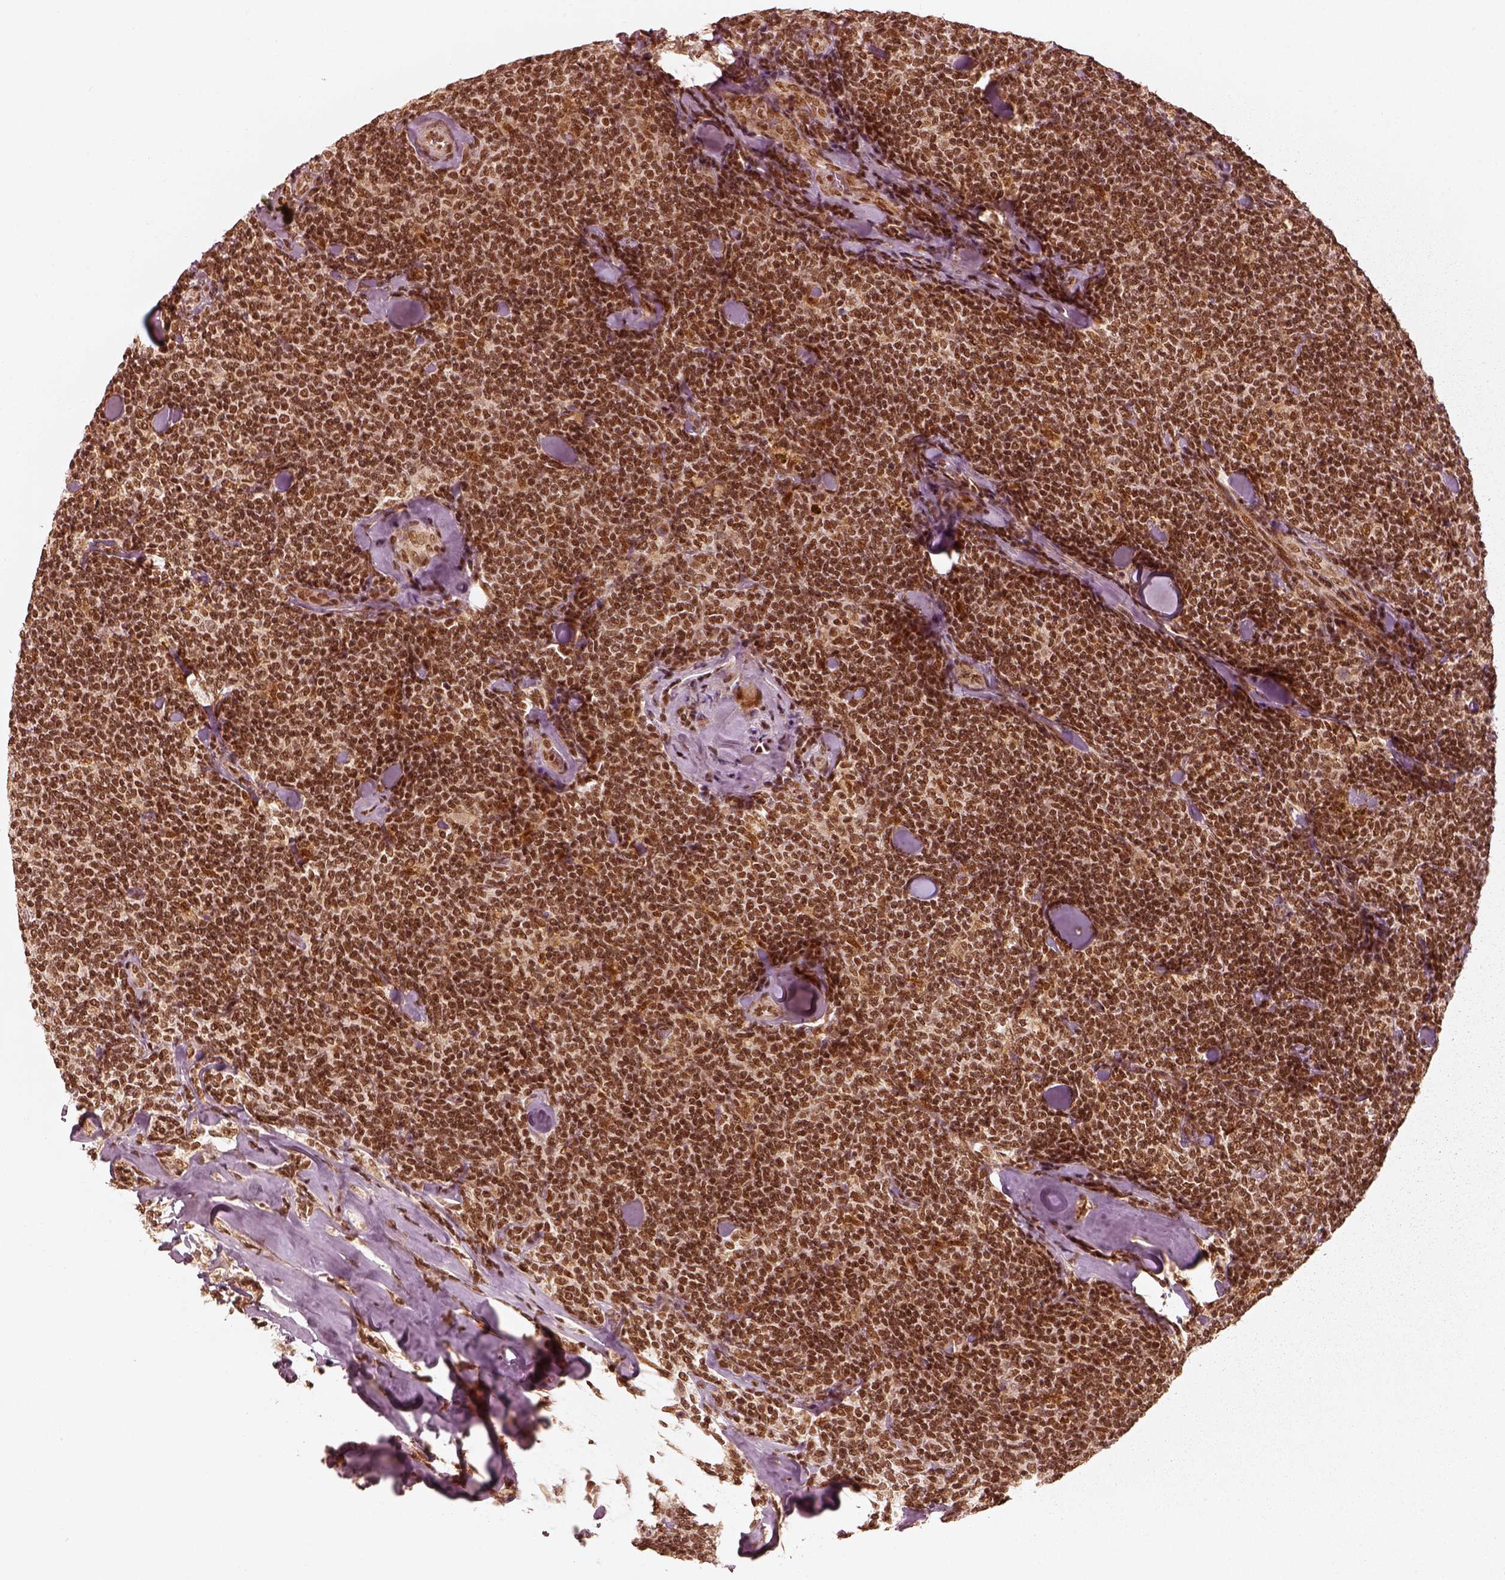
{"staining": {"intensity": "strong", "quantity": ">75%", "location": "nuclear"}, "tissue": "lymphoma", "cell_type": "Tumor cells", "image_type": "cancer", "snomed": [{"axis": "morphology", "description": "Malignant lymphoma, non-Hodgkin's type, Low grade"}, {"axis": "topography", "description": "Lymph node"}], "caption": "Tumor cells demonstrate strong nuclear positivity in about >75% of cells in malignant lymphoma, non-Hodgkin's type (low-grade).", "gene": "GMEB2", "patient": {"sex": "female", "age": 56}}